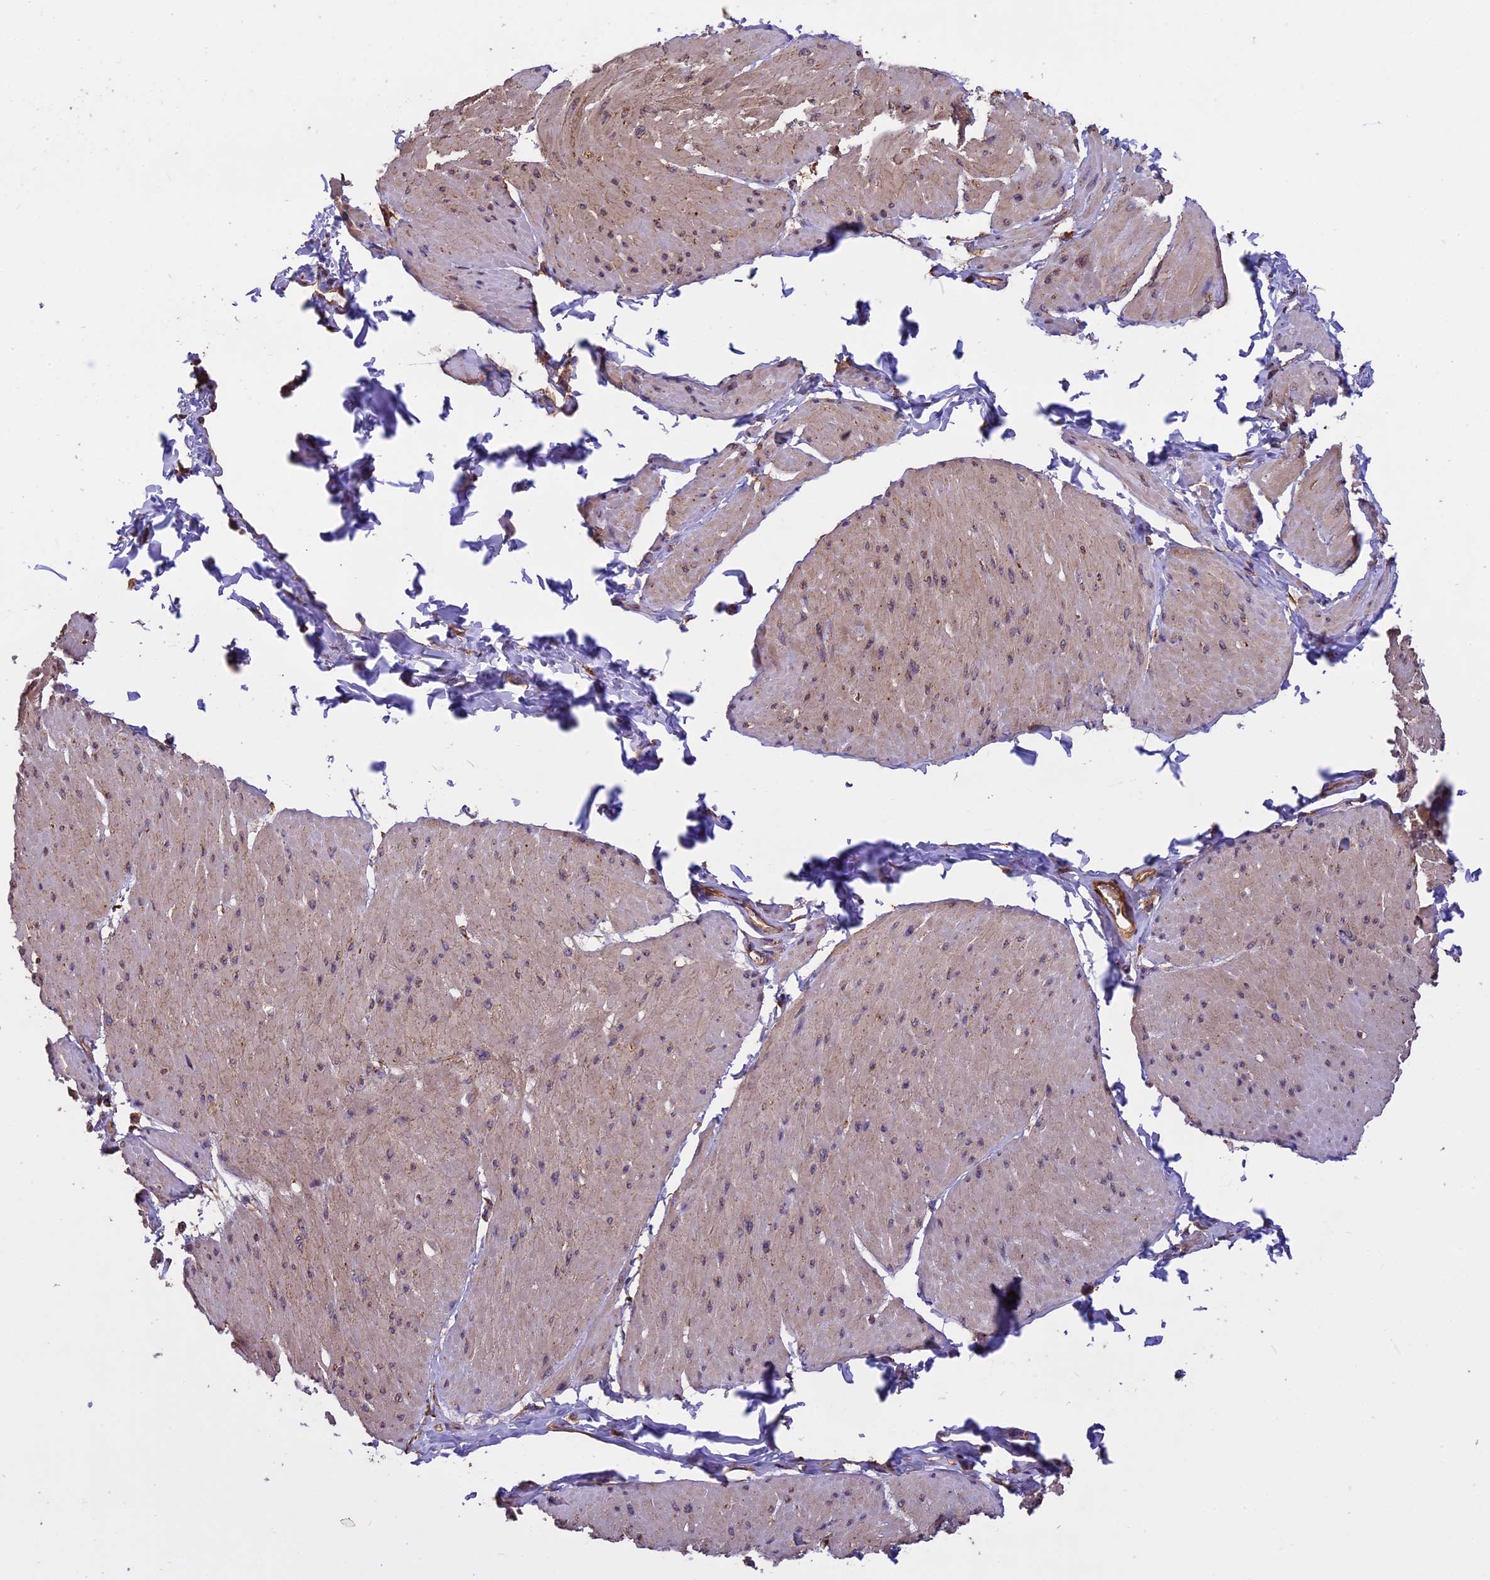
{"staining": {"intensity": "weak", "quantity": "25%-75%", "location": "cytoplasmic/membranous"}, "tissue": "smooth muscle", "cell_type": "Smooth muscle cells", "image_type": "normal", "snomed": [{"axis": "morphology", "description": "Urothelial carcinoma, High grade"}, {"axis": "topography", "description": "Urinary bladder"}], "caption": "A high-resolution histopathology image shows immunohistochemistry staining of benign smooth muscle, which demonstrates weak cytoplasmic/membranous positivity in about 25%-75% of smooth muscle cells. (DAB IHC with brightfield microscopy, high magnification).", "gene": "CHMP2A", "patient": {"sex": "male", "age": 46}}